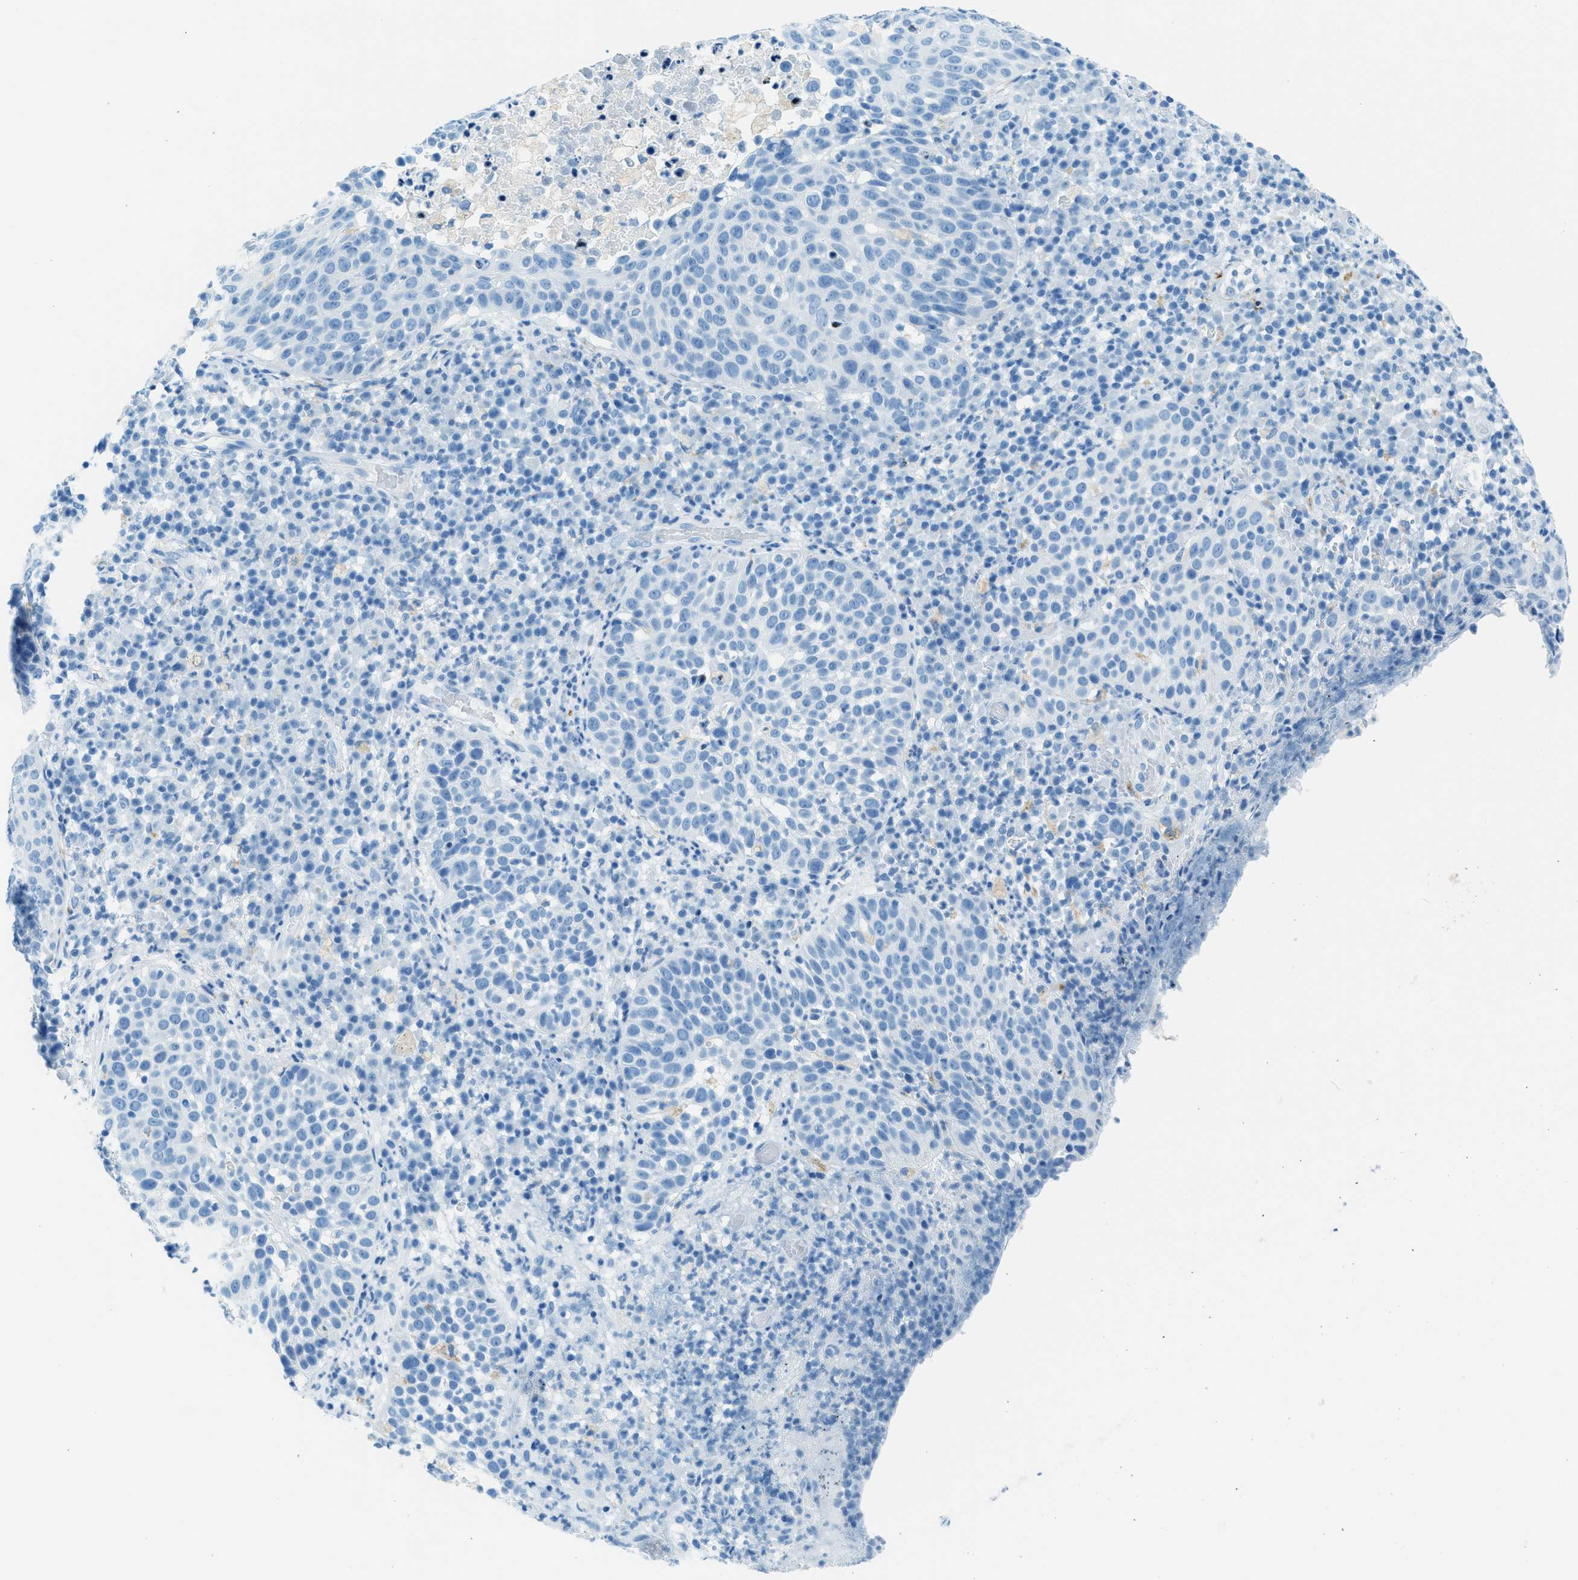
{"staining": {"intensity": "negative", "quantity": "none", "location": "none"}, "tissue": "skin cancer", "cell_type": "Tumor cells", "image_type": "cancer", "snomed": [{"axis": "morphology", "description": "Squamous cell carcinoma in situ, NOS"}, {"axis": "morphology", "description": "Squamous cell carcinoma, NOS"}, {"axis": "topography", "description": "Skin"}], "caption": "Immunohistochemistry (IHC) of squamous cell carcinoma in situ (skin) exhibits no expression in tumor cells. The staining is performed using DAB brown chromogen with nuclei counter-stained in using hematoxylin.", "gene": "C21orf62", "patient": {"sex": "male", "age": 93}}